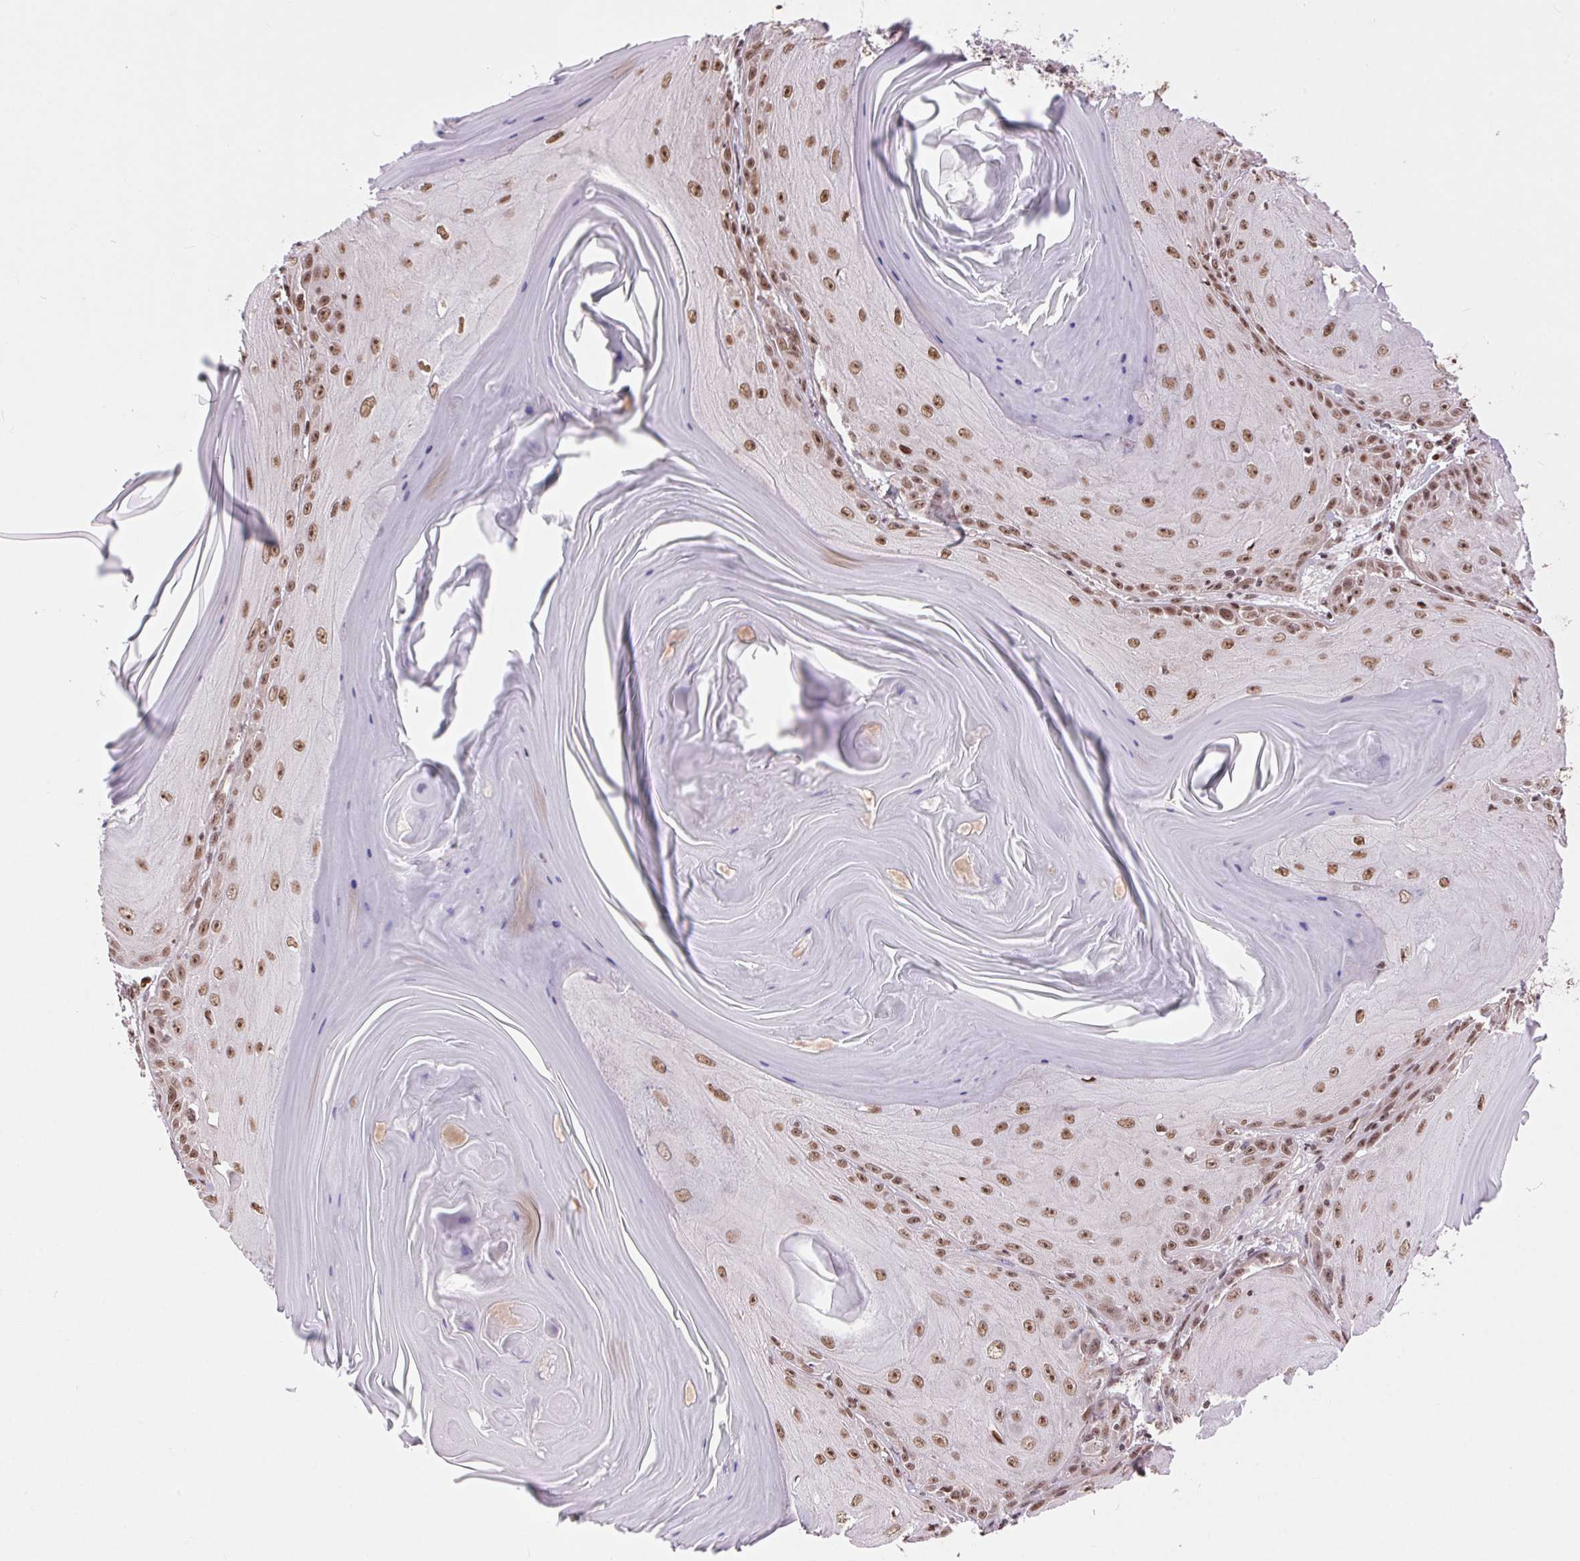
{"staining": {"intensity": "moderate", "quantity": ">75%", "location": "nuclear"}, "tissue": "skin cancer", "cell_type": "Tumor cells", "image_type": "cancer", "snomed": [{"axis": "morphology", "description": "Squamous cell carcinoma, NOS"}, {"axis": "topography", "description": "Skin"}, {"axis": "topography", "description": "Vulva"}], "caption": "Skin squamous cell carcinoma tissue exhibits moderate nuclear positivity in about >75% of tumor cells The protein of interest is shown in brown color, while the nuclei are stained blue.", "gene": "RAD23A", "patient": {"sex": "female", "age": 85}}